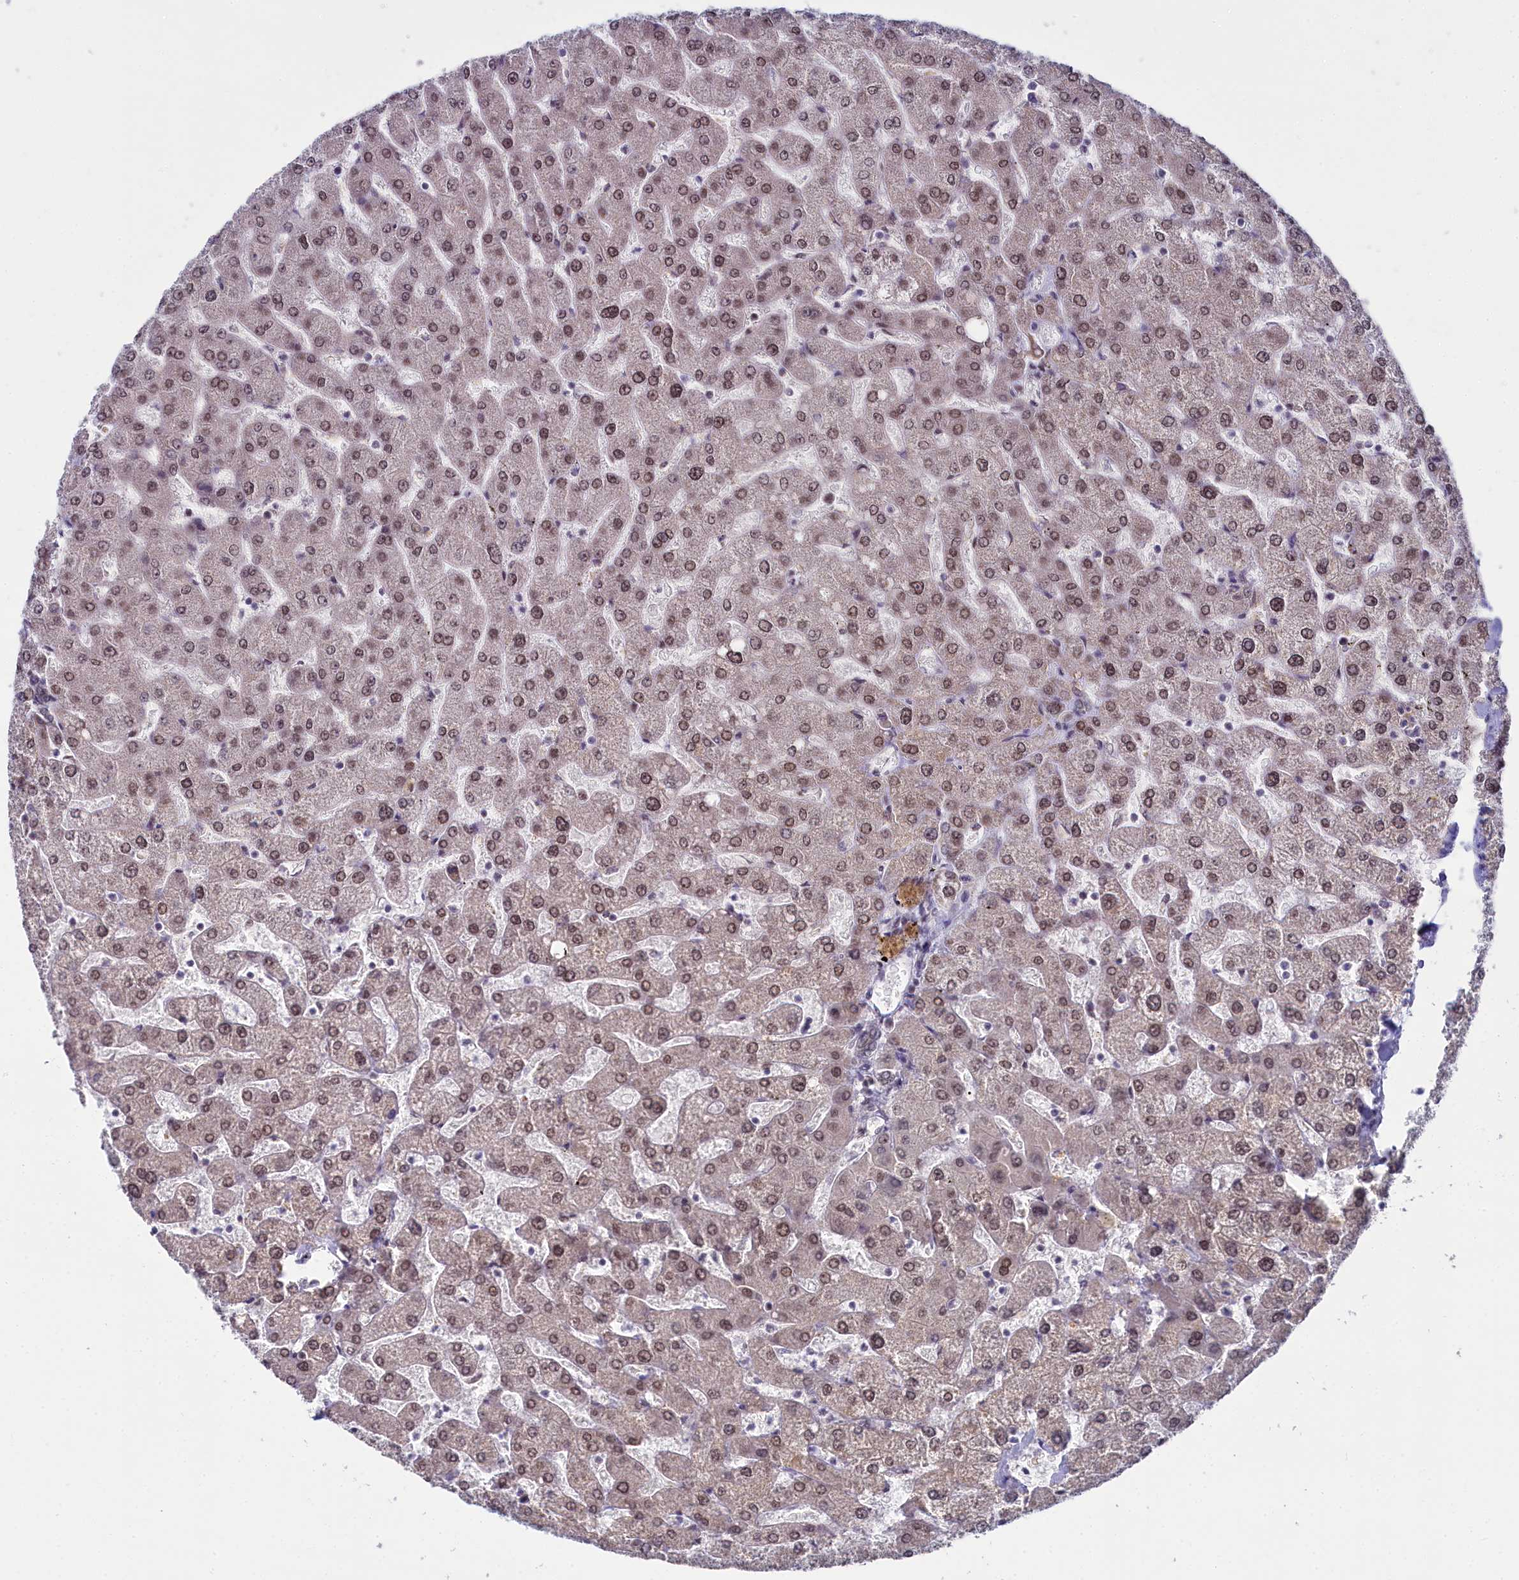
{"staining": {"intensity": "negative", "quantity": "none", "location": "none"}, "tissue": "liver", "cell_type": "Cholangiocytes", "image_type": "normal", "snomed": [{"axis": "morphology", "description": "Normal tissue, NOS"}, {"axis": "topography", "description": "Liver"}], "caption": "IHC photomicrograph of normal liver: human liver stained with DAB exhibits no significant protein expression in cholangiocytes.", "gene": "PPHLN1", "patient": {"sex": "male", "age": 55}}